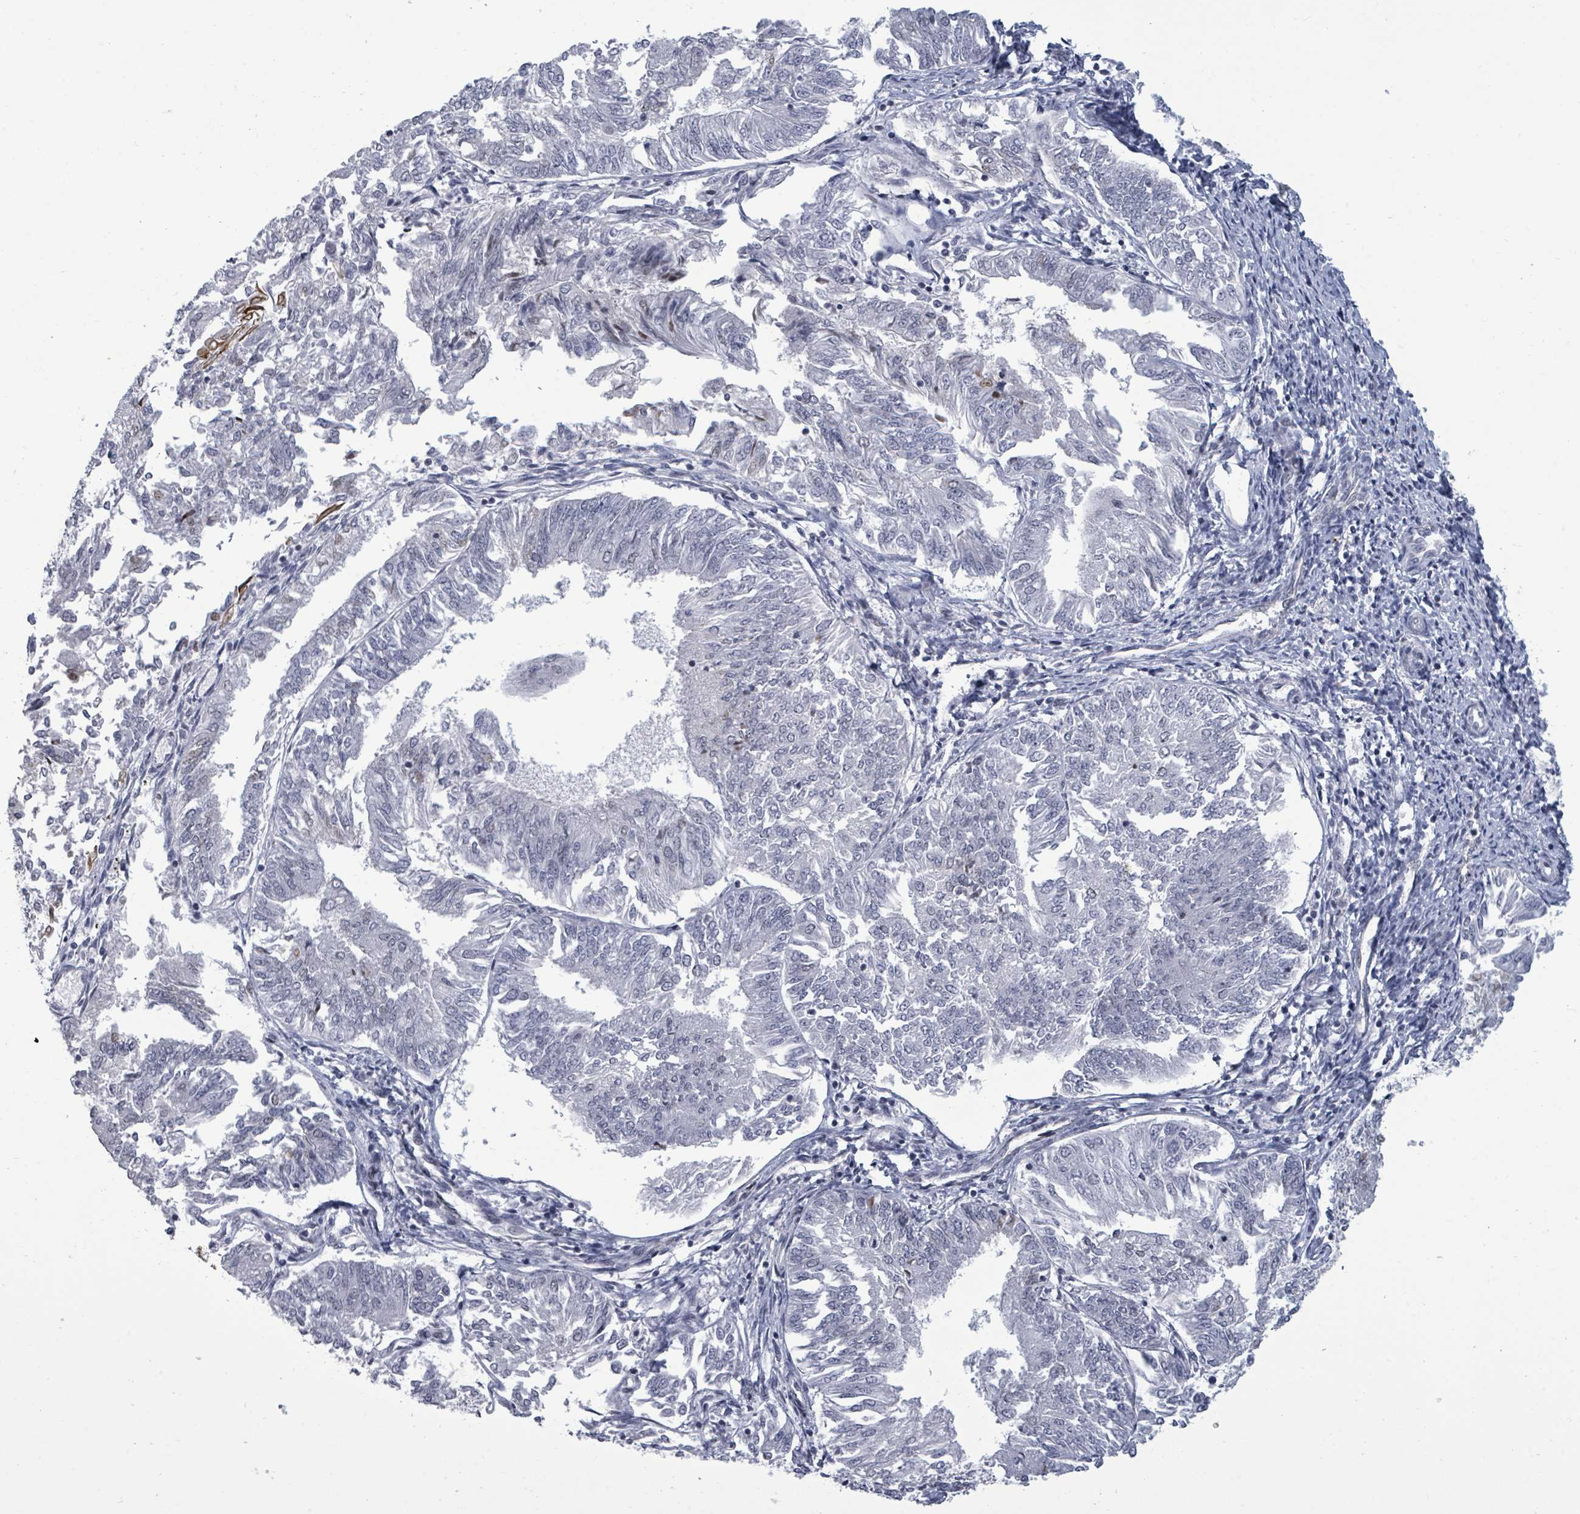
{"staining": {"intensity": "negative", "quantity": "none", "location": "none"}, "tissue": "endometrial cancer", "cell_type": "Tumor cells", "image_type": "cancer", "snomed": [{"axis": "morphology", "description": "Adenocarcinoma, NOS"}, {"axis": "topography", "description": "Endometrium"}], "caption": "Photomicrograph shows no significant protein expression in tumor cells of adenocarcinoma (endometrial).", "gene": "ERCC5", "patient": {"sex": "female", "age": 58}}